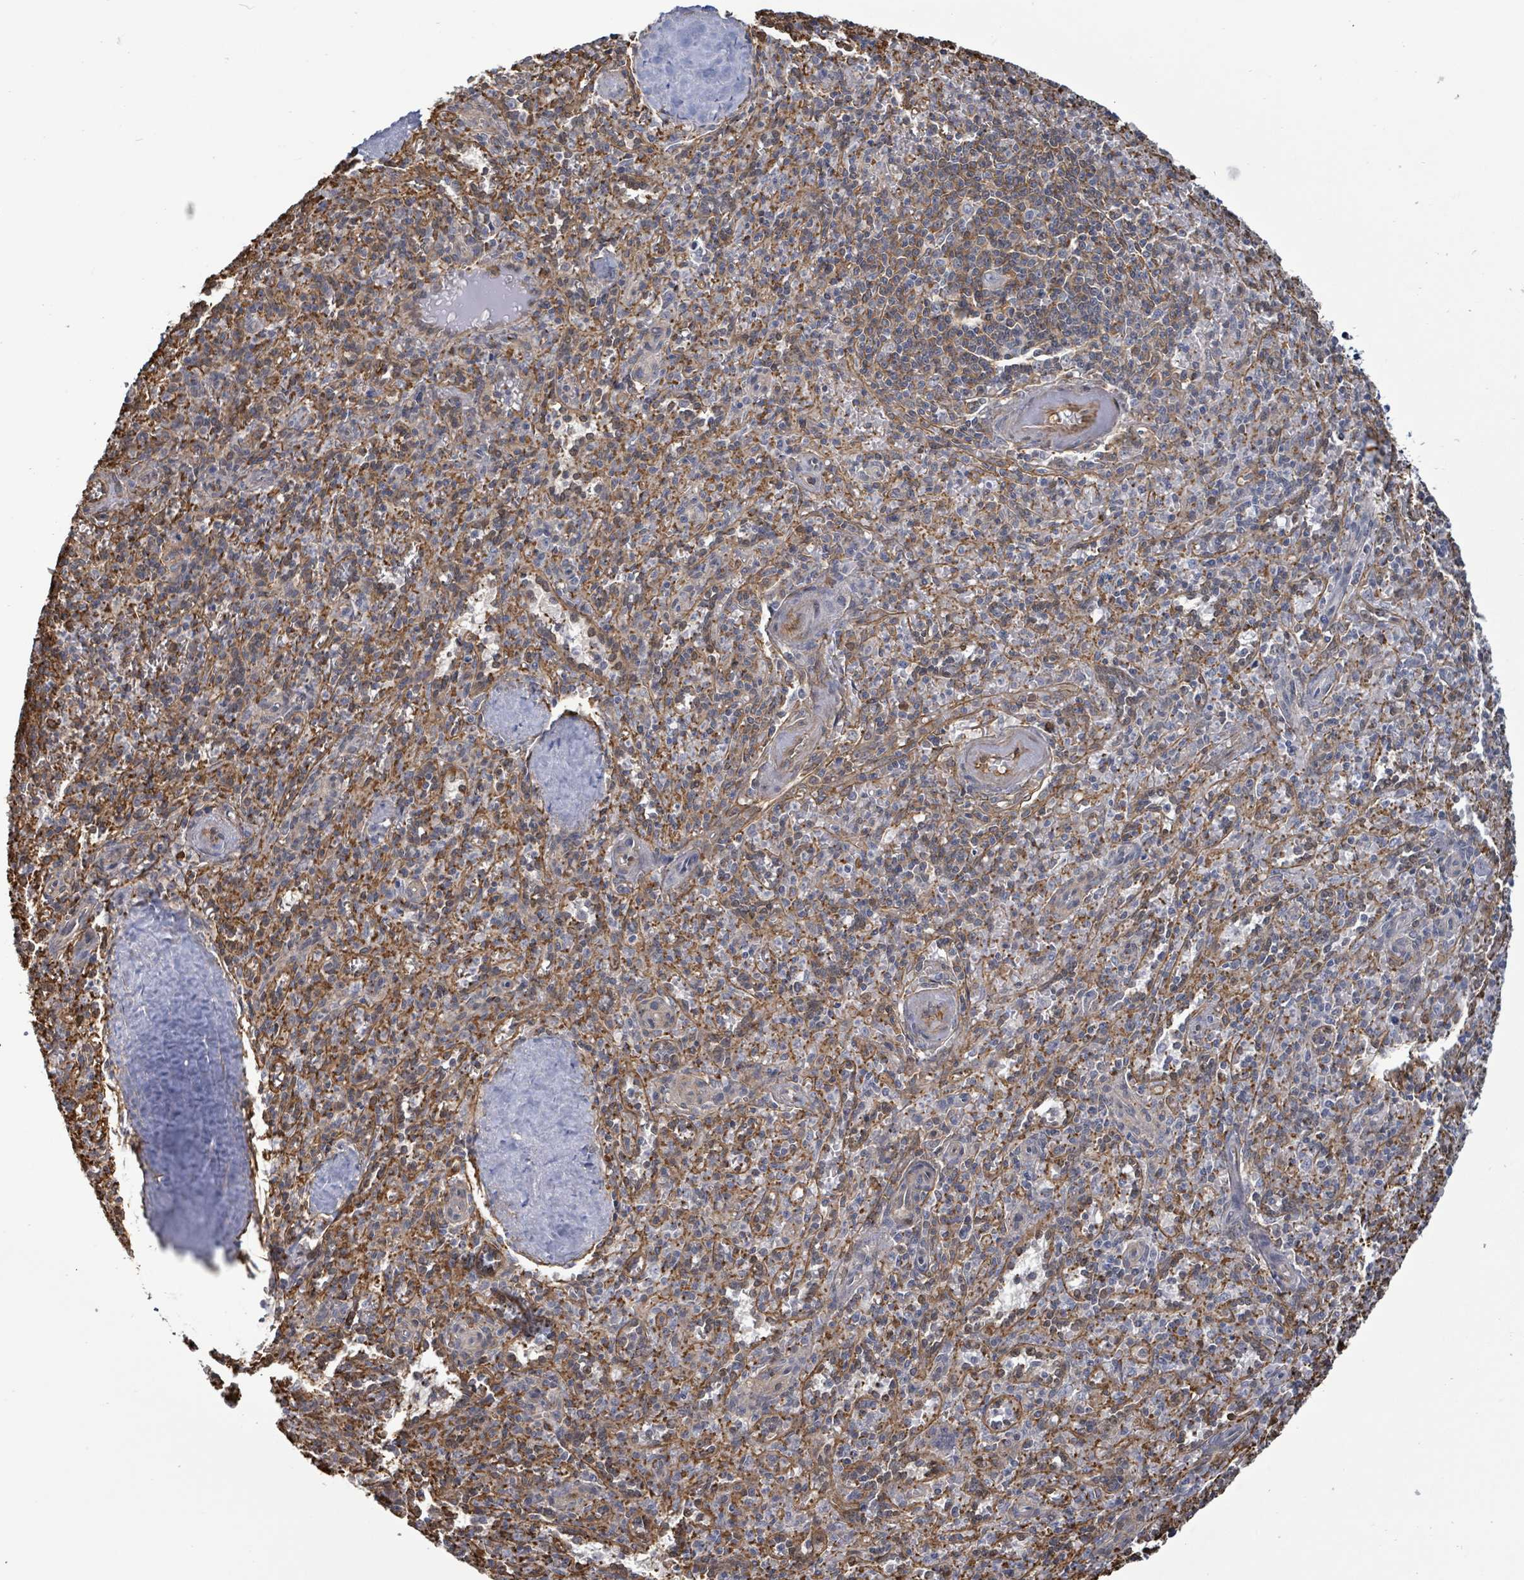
{"staining": {"intensity": "moderate", "quantity": ">75%", "location": "cytoplasmic/membranous"}, "tissue": "spleen", "cell_type": "Cells in red pulp", "image_type": "normal", "snomed": [{"axis": "morphology", "description": "Normal tissue, NOS"}, {"axis": "topography", "description": "Spleen"}], "caption": "A medium amount of moderate cytoplasmic/membranous staining is appreciated in about >75% of cells in red pulp in normal spleen.", "gene": "PRKRIP1", "patient": {"sex": "female", "age": 70}}